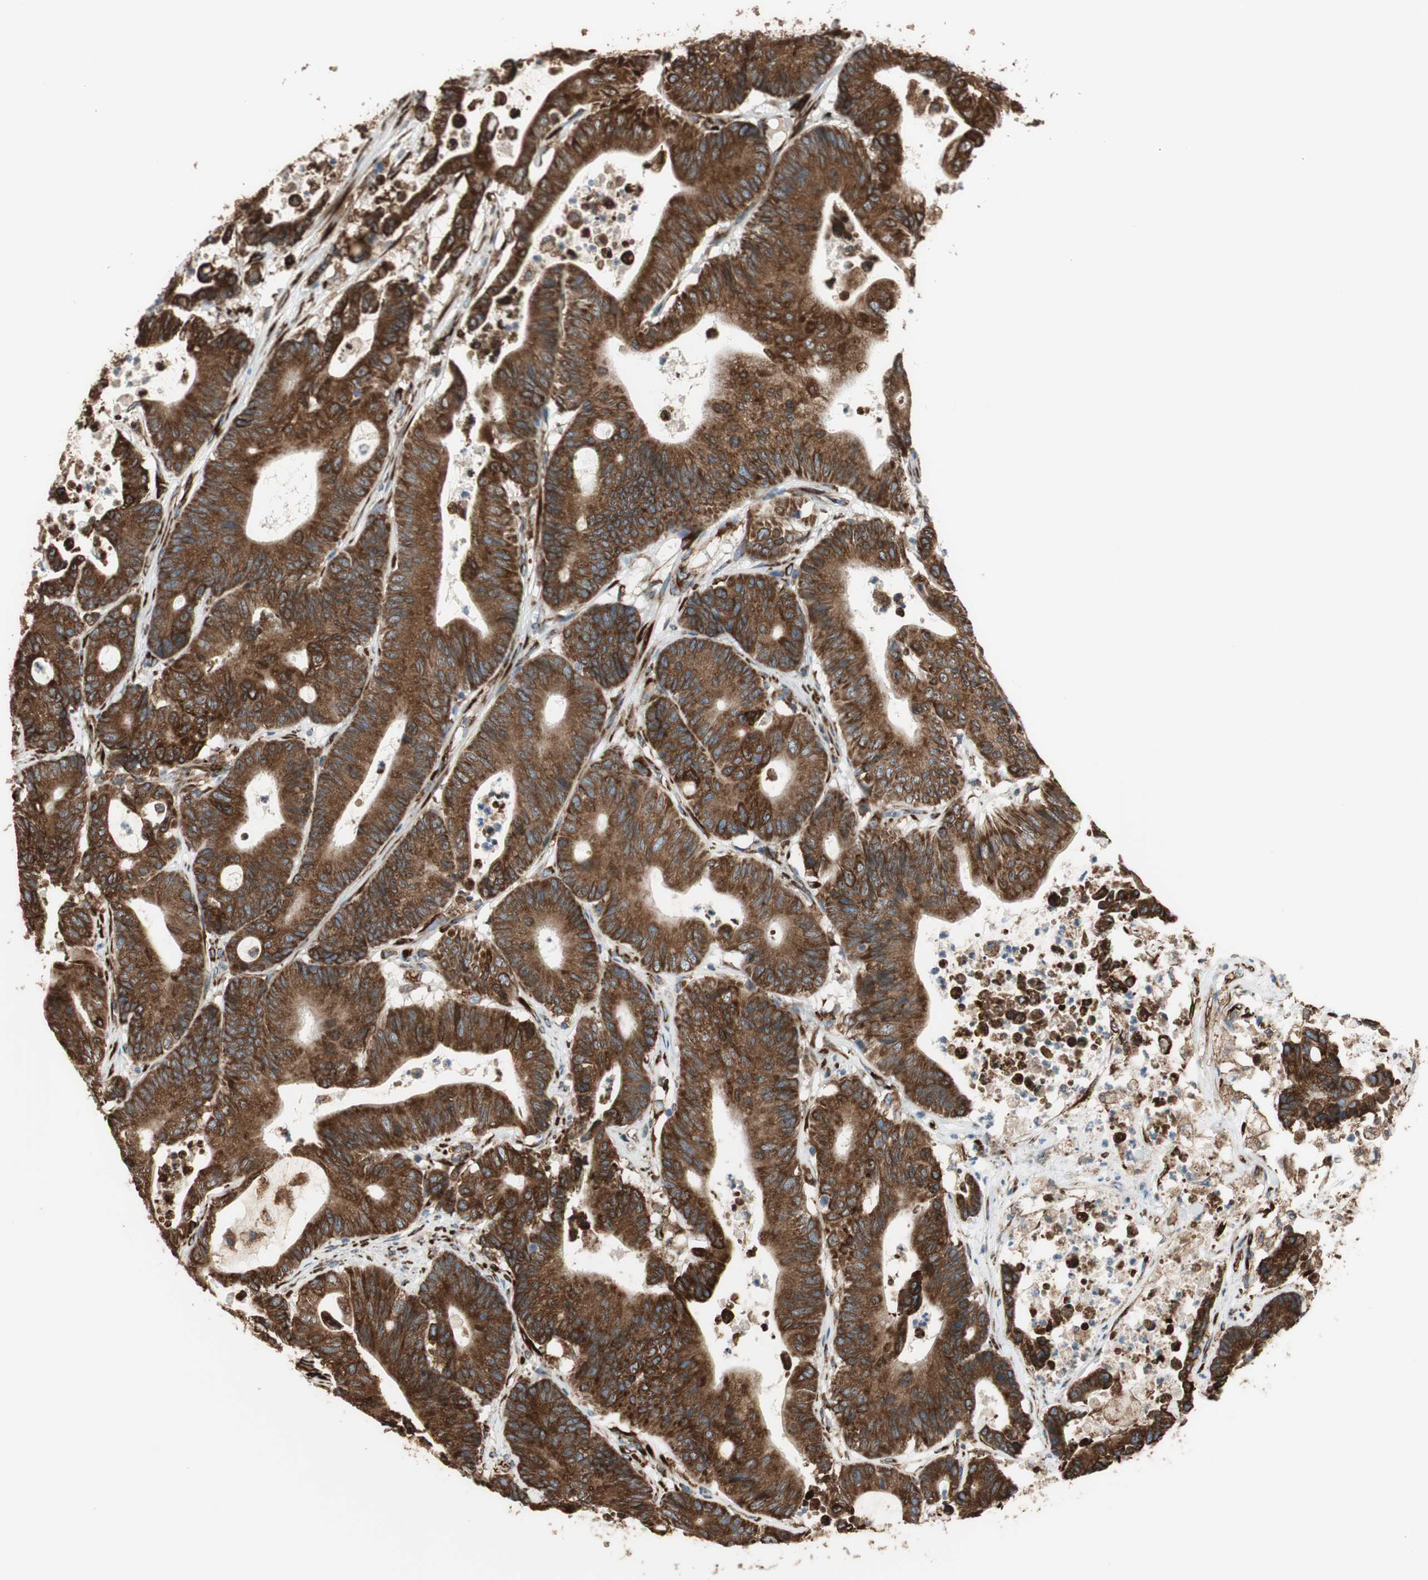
{"staining": {"intensity": "strong", "quantity": ">75%", "location": "cytoplasmic/membranous"}, "tissue": "colorectal cancer", "cell_type": "Tumor cells", "image_type": "cancer", "snomed": [{"axis": "morphology", "description": "Adenocarcinoma, NOS"}, {"axis": "topography", "description": "Colon"}], "caption": "Immunohistochemistry image of human colorectal cancer (adenocarcinoma) stained for a protein (brown), which exhibits high levels of strong cytoplasmic/membranous positivity in about >75% of tumor cells.", "gene": "RRBP1", "patient": {"sex": "female", "age": 84}}